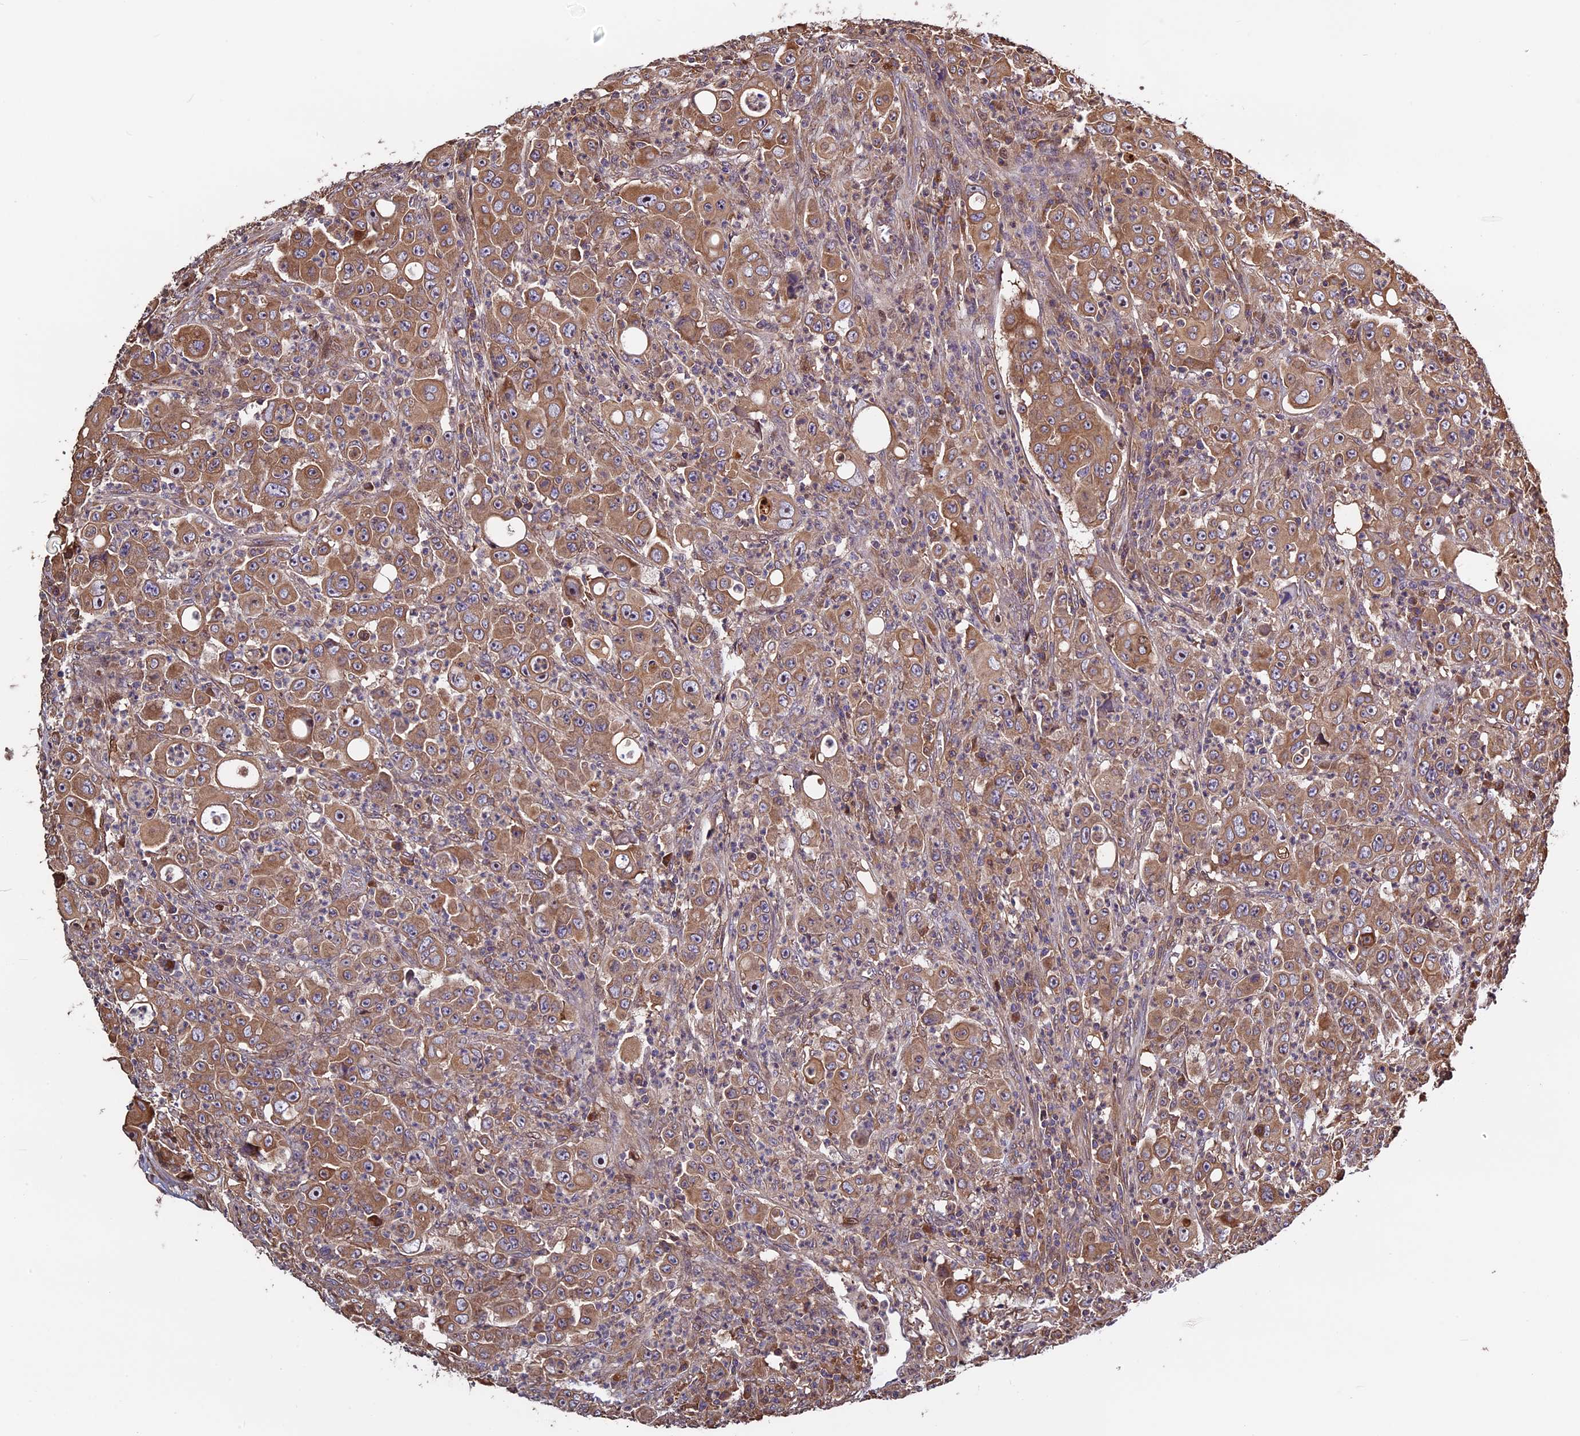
{"staining": {"intensity": "moderate", "quantity": ">75%", "location": "cytoplasmic/membranous"}, "tissue": "colorectal cancer", "cell_type": "Tumor cells", "image_type": "cancer", "snomed": [{"axis": "morphology", "description": "Adenocarcinoma, NOS"}, {"axis": "topography", "description": "Colon"}], "caption": "IHC micrograph of colorectal cancer (adenocarcinoma) stained for a protein (brown), which displays medium levels of moderate cytoplasmic/membranous expression in approximately >75% of tumor cells.", "gene": "VWA3A", "patient": {"sex": "male", "age": 51}}